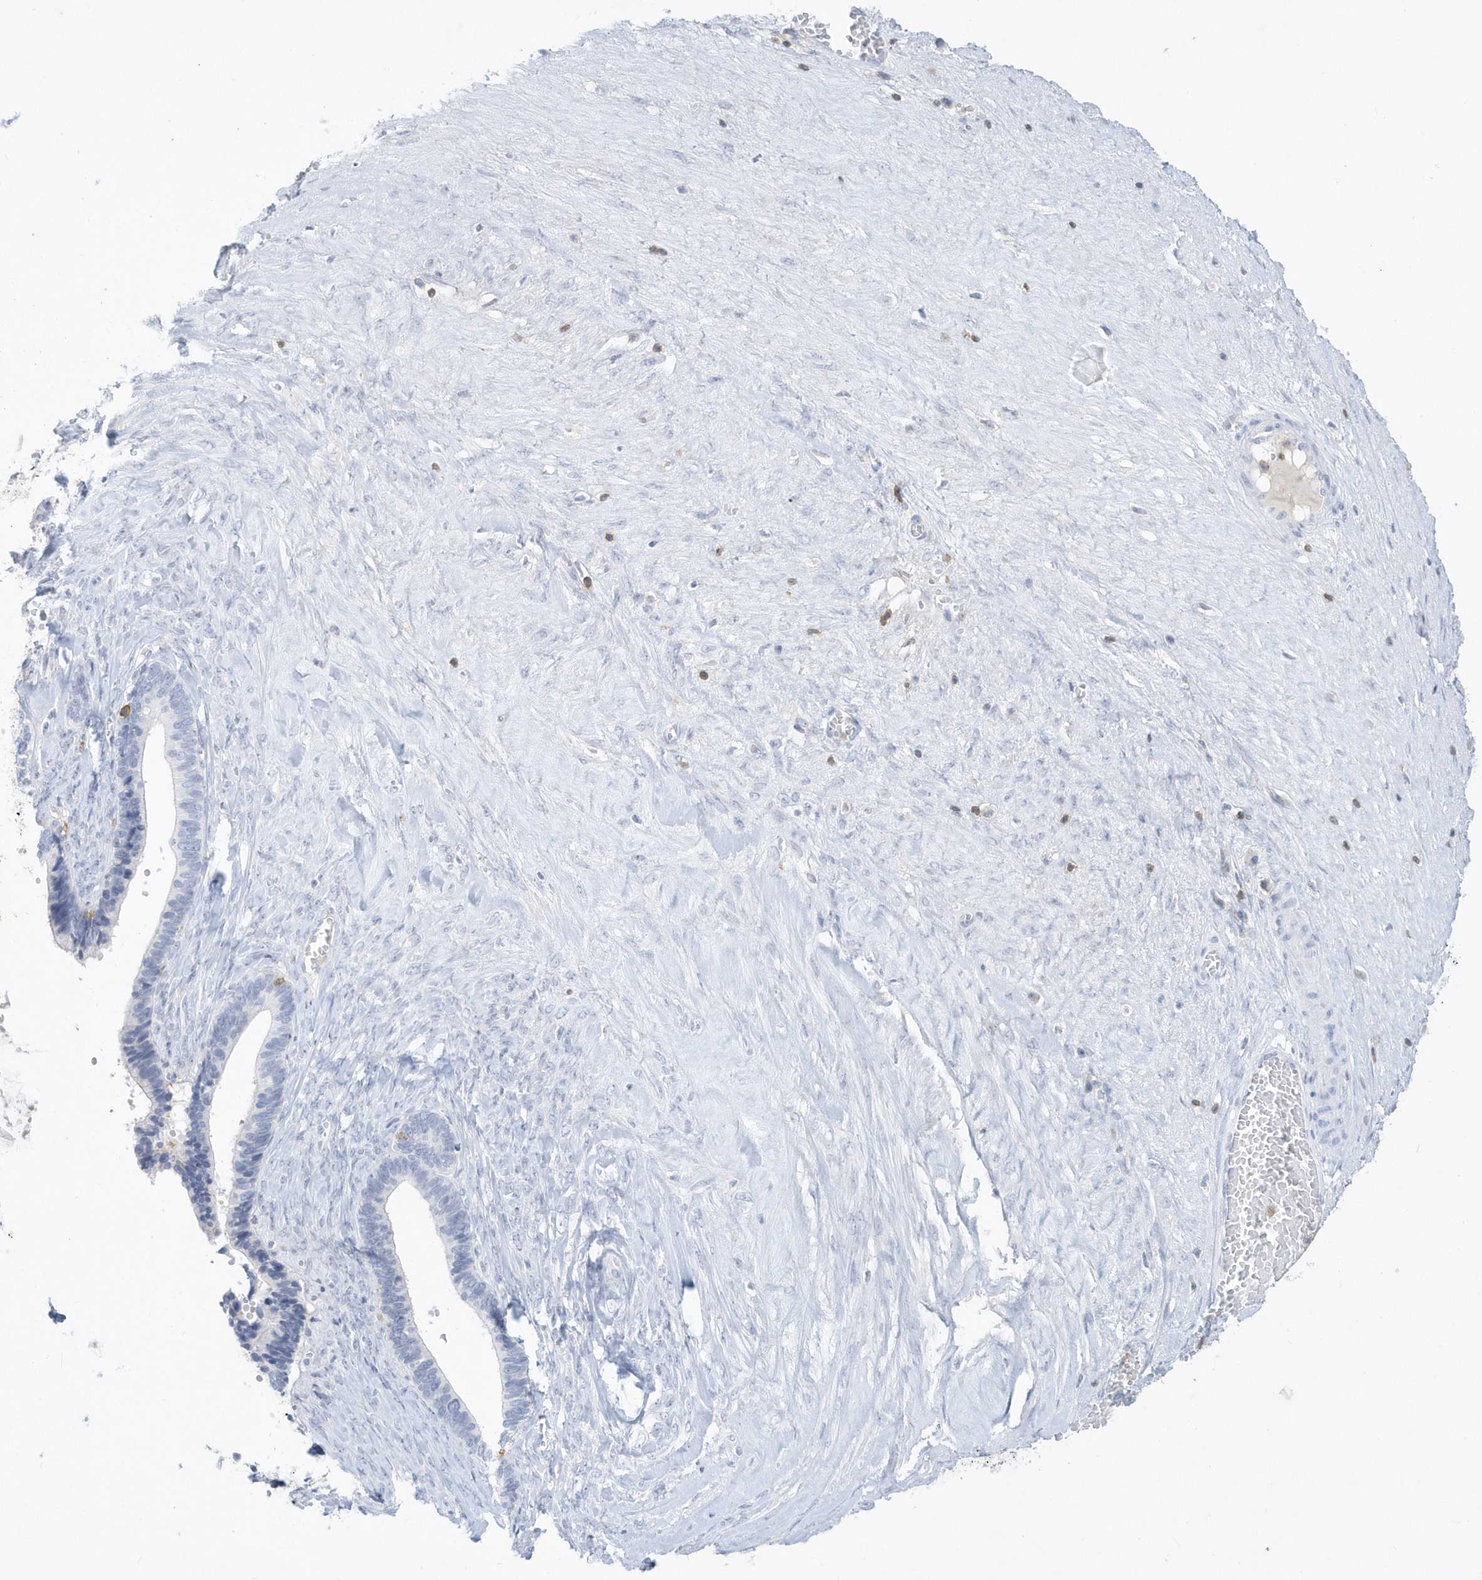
{"staining": {"intensity": "negative", "quantity": "none", "location": "none"}, "tissue": "ovarian cancer", "cell_type": "Tumor cells", "image_type": "cancer", "snomed": [{"axis": "morphology", "description": "Cystadenocarcinoma, serous, NOS"}, {"axis": "topography", "description": "Ovary"}], "caption": "Image shows no protein expression in tumor cells of ovarian cancer (serous cystadenocarcinoma) tissue.", "gene": "PSD4", "patient": {"sex": "female", "age": 56}}